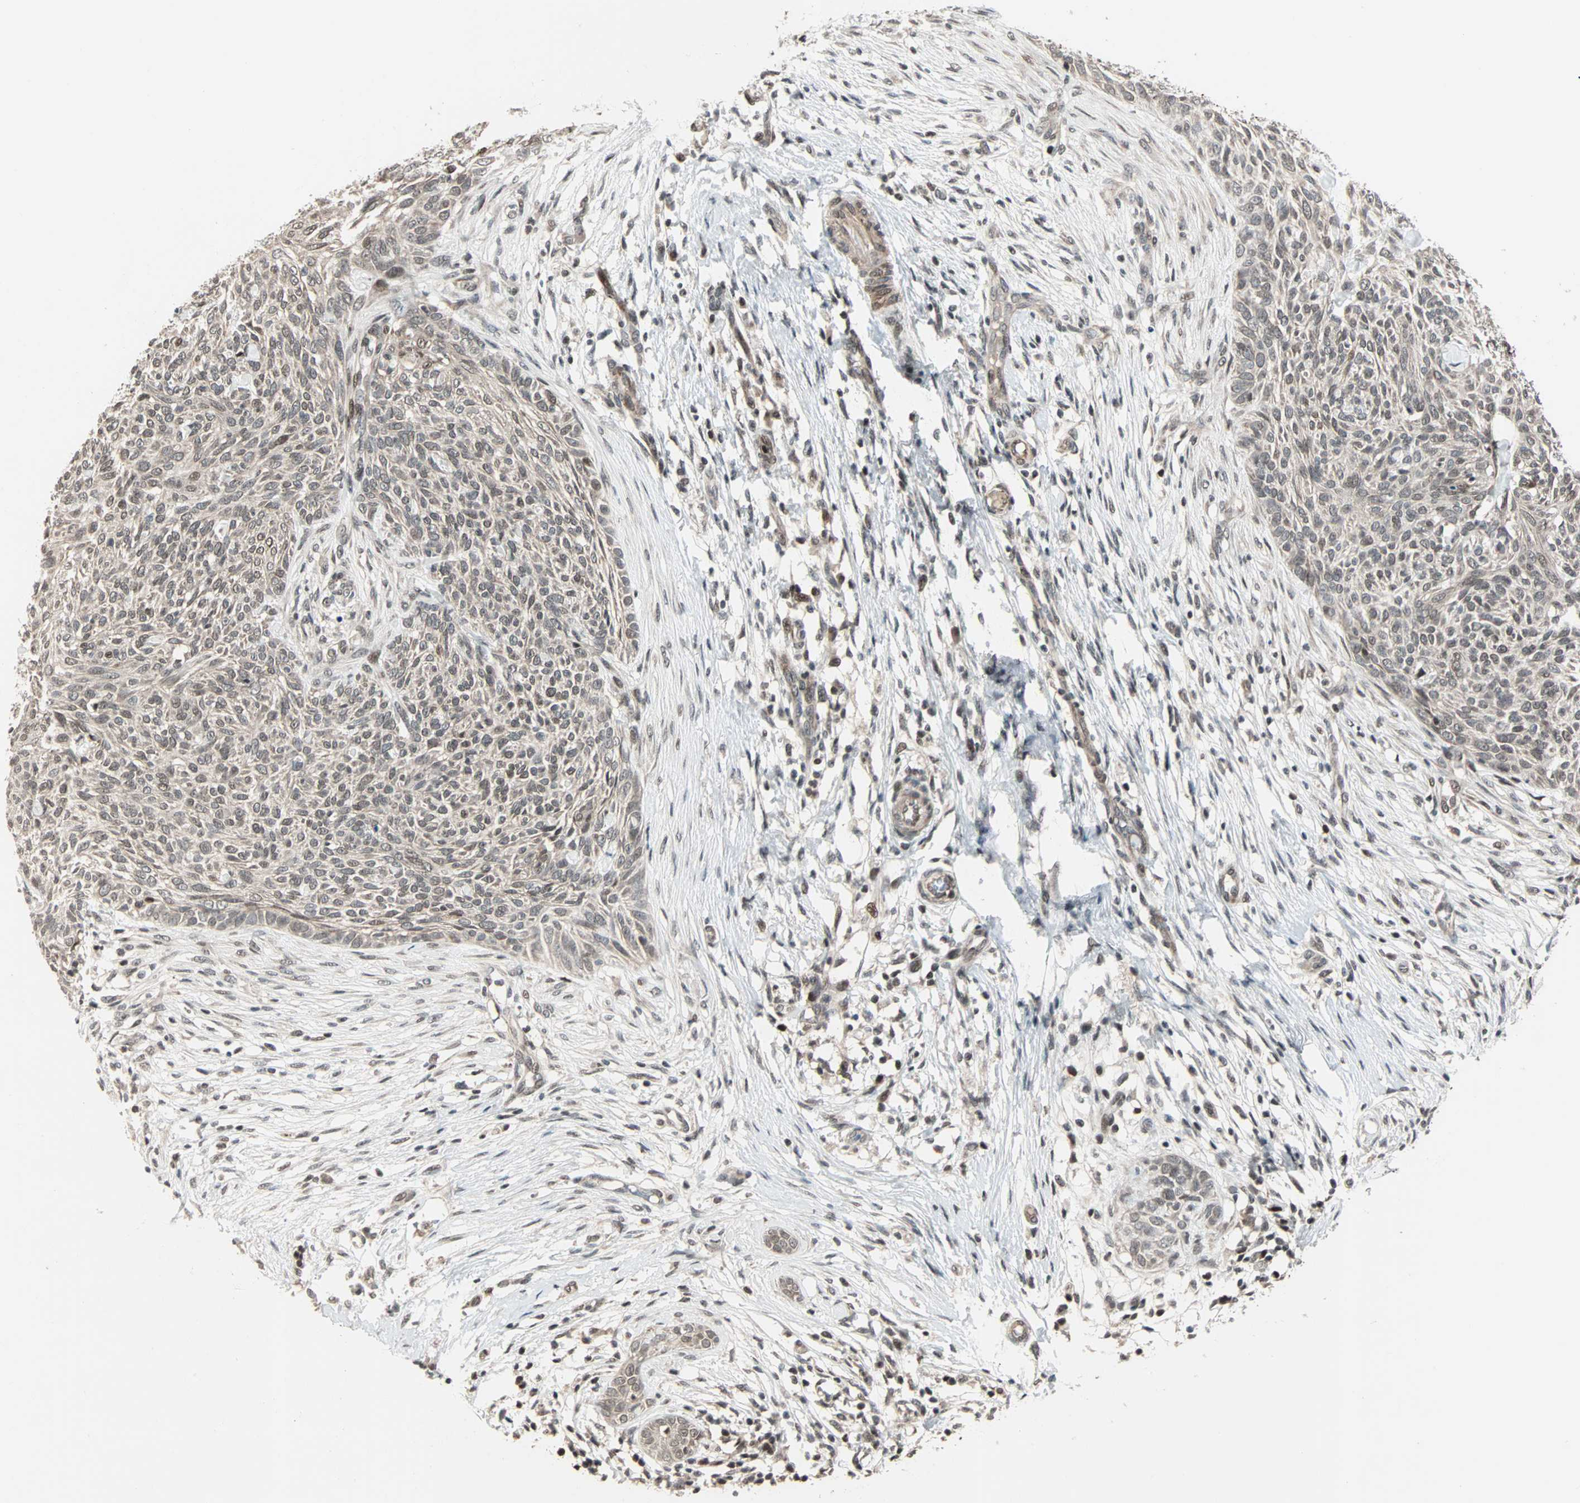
{"staining": {"intensity": "weak", "quantity": "25%-75%", "location": "nuclear"}, "tissue": "skin cancer", "cell_type": "Tumor cells", "image_type": "cancer", "snomed": [{"axis": "morphology", "description": "Basal cell carcinoma"}, {"axis": "topography", "description": "Skin"}], "caption": "Immunohistochemistry (IHC) of skin basal cell carcinoma shows low levels of weak nuclear staining in approximately 25%-75% of tumor cells. Nuclei are stained in blue.", "gene": "CBX4", "patient": {"sex": "female", "age": 84}}